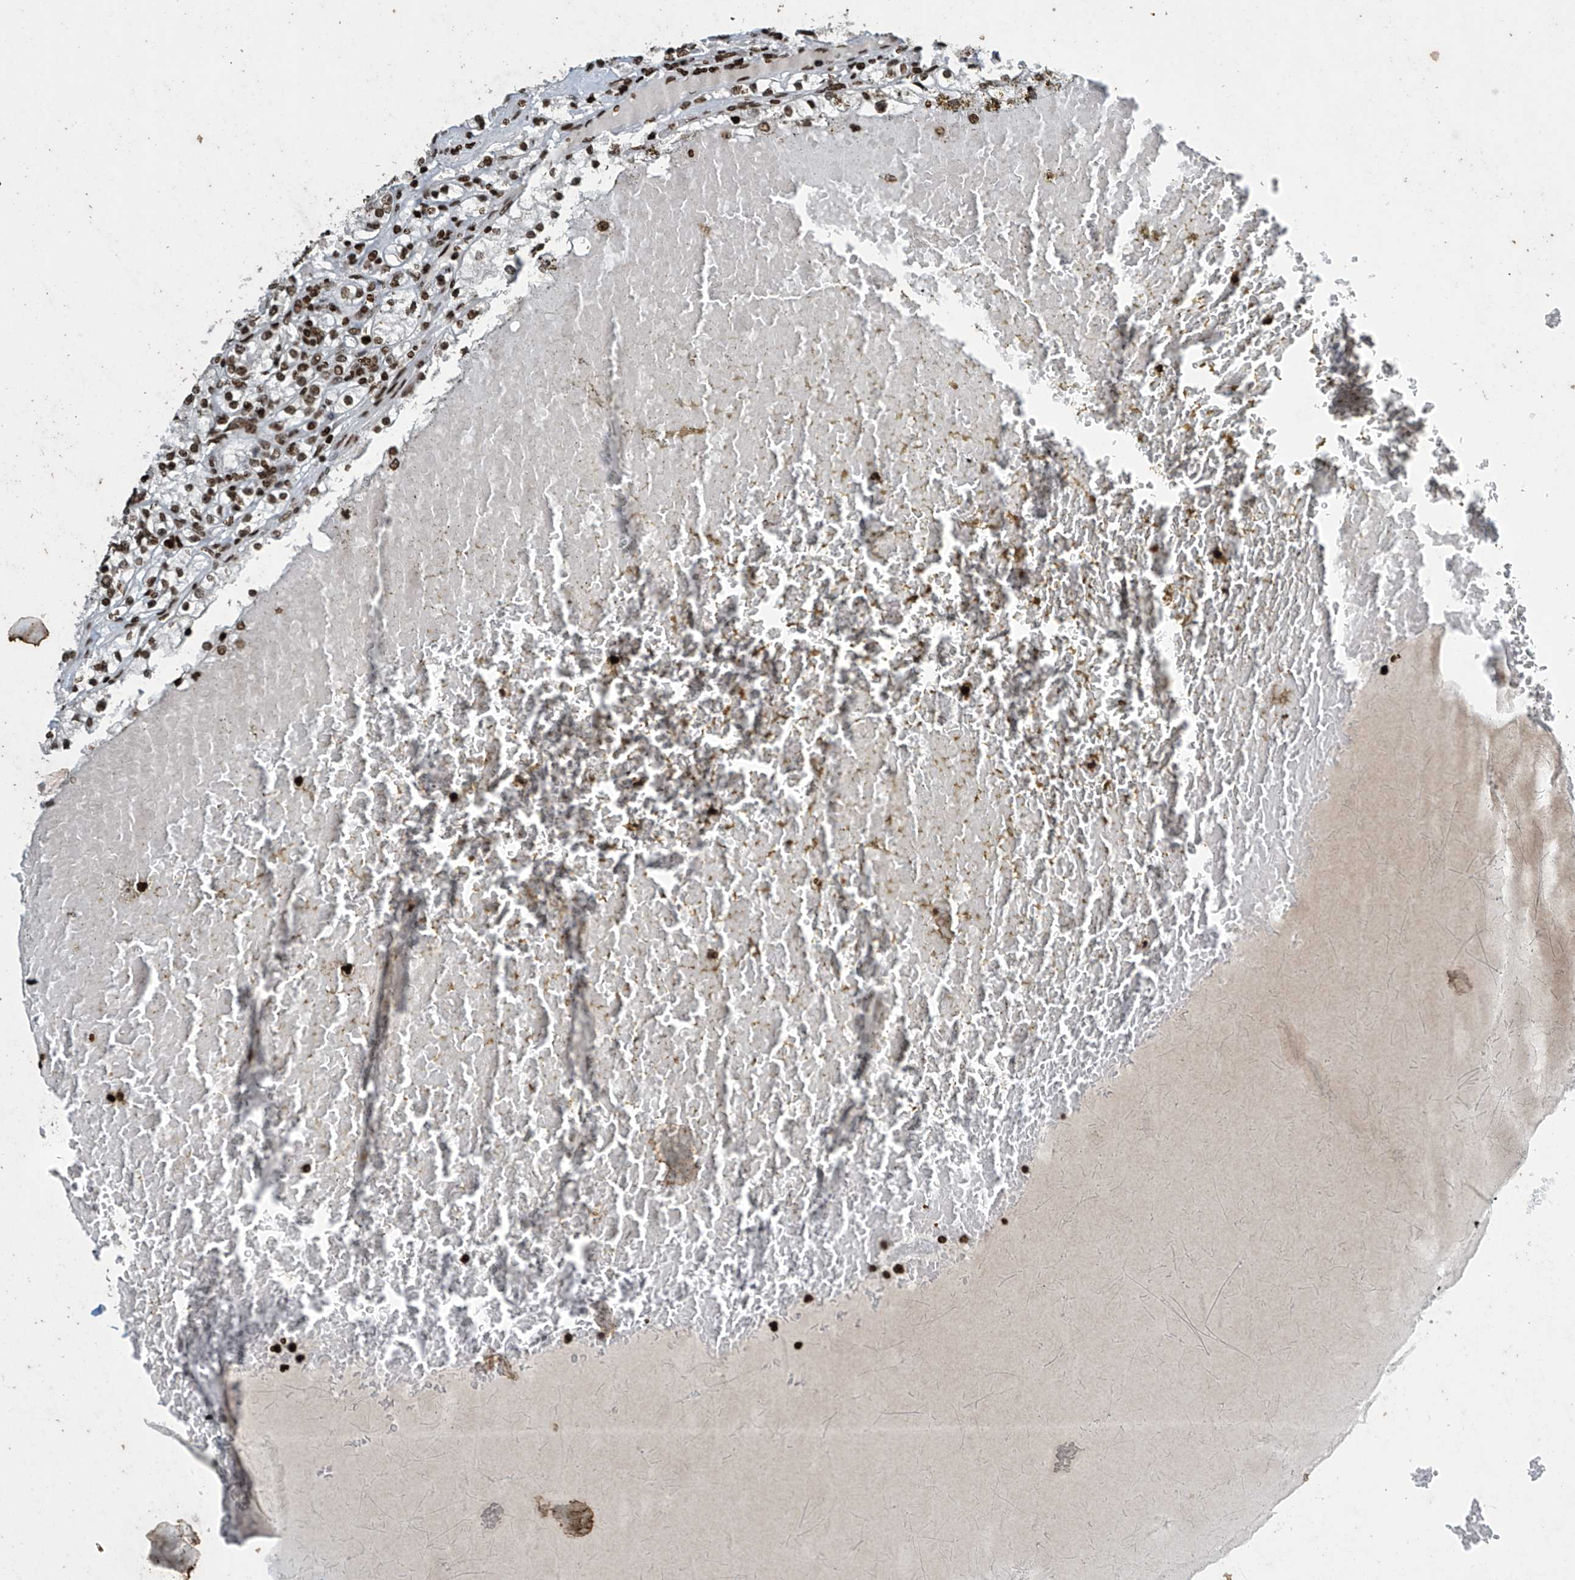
{"staining": {"intensity": "strong", "quantity": ">75%", "location": "nuclear"}, "tissue": "renal cancer", "cell_type": "Tumor cells", "image_type": "cancer", "snomed": [{"axis": "morphology", "description": "Normal tissue, NOS"}, {"axis": "morphology", "description": "Adenocarcinoma, NOS"}, {"axis": "topography", "description": "Kidney"}], "caption": "Renal cancer stained with a protein marker displays strong staining in tumor cells.", "gene": "H4C16", "patient": {"sex": "male", "age": 68}}